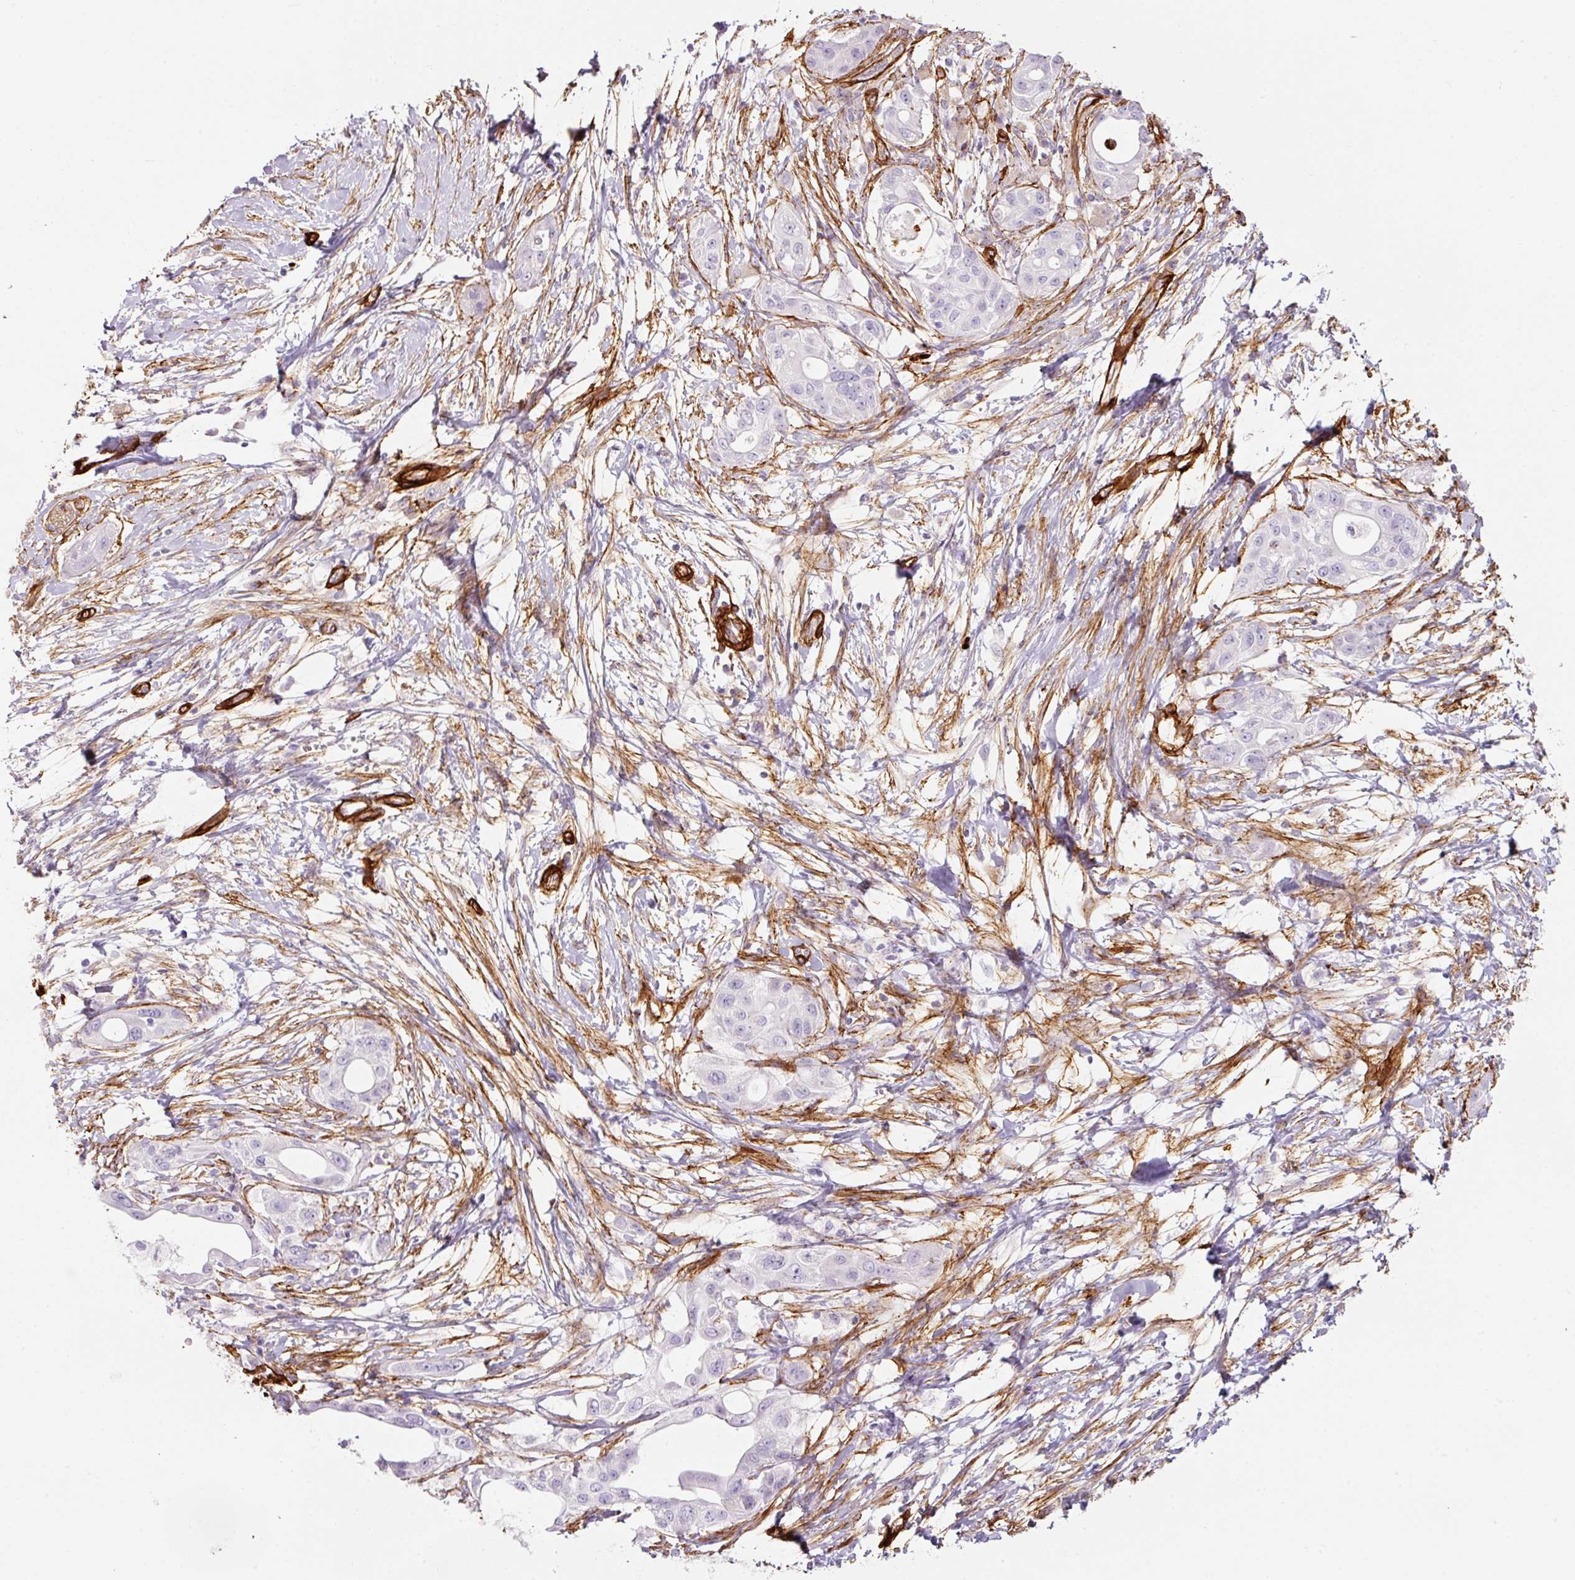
{"staining": {"intensity": "negative", "quantity": "none", "location": "none"}, "tissue": "pancreatic cancer", "cell_type": "Tumor cells", "image_type": "cancer", "snomed": [{"axis": "morphology", "description": "Adenocarcinoma, NOS"}, {"axis": "topography", "description": "Pancreas"}], "caption": "Immunohistochemistry (IHC) of human pancreatic adenocarcinoma demonstrates no expression in tumor cells.", "gene": "LOXL4", "patient": {"sex": "male", "age": 68}}